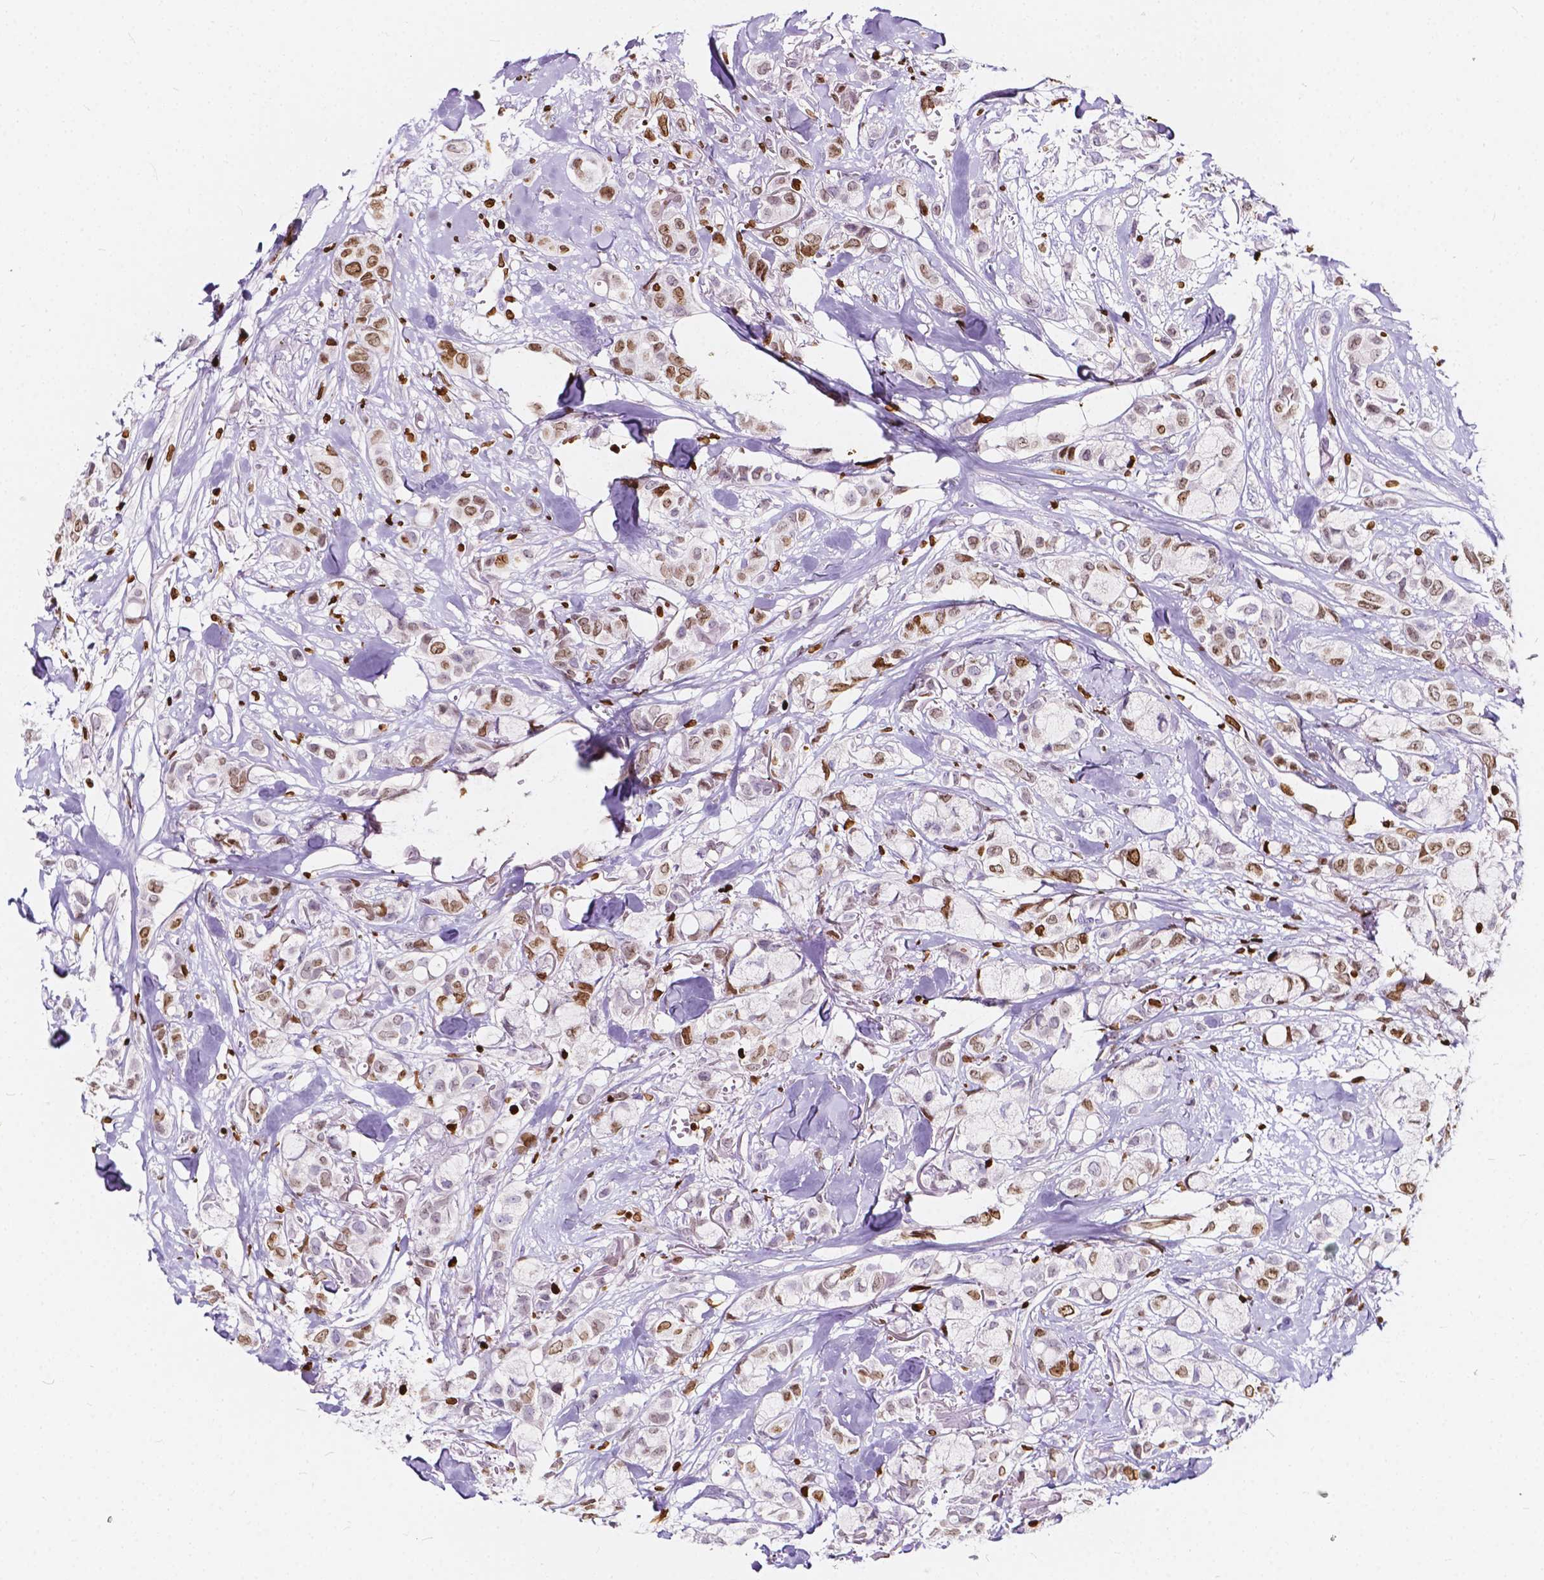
{"staining": {"intensity": "moderate", "quantity": ">75%", "location": "nuclear"}, "tissue": "breast cancer", "cell_type": "Tumor cells", "image_type": "cancer", "snomed": [{"axis": "morphology", "description": "Duct carcinoma"}, {"axis": "topography", "description": "Breast"}], "caption": "DAB immunohistochemical staining of breast cancer reveals moderate nuclear protein staining in about >75% of tumor cells.", "gene": "CBY3", "patient": {"sex": "female", "age": 85}}